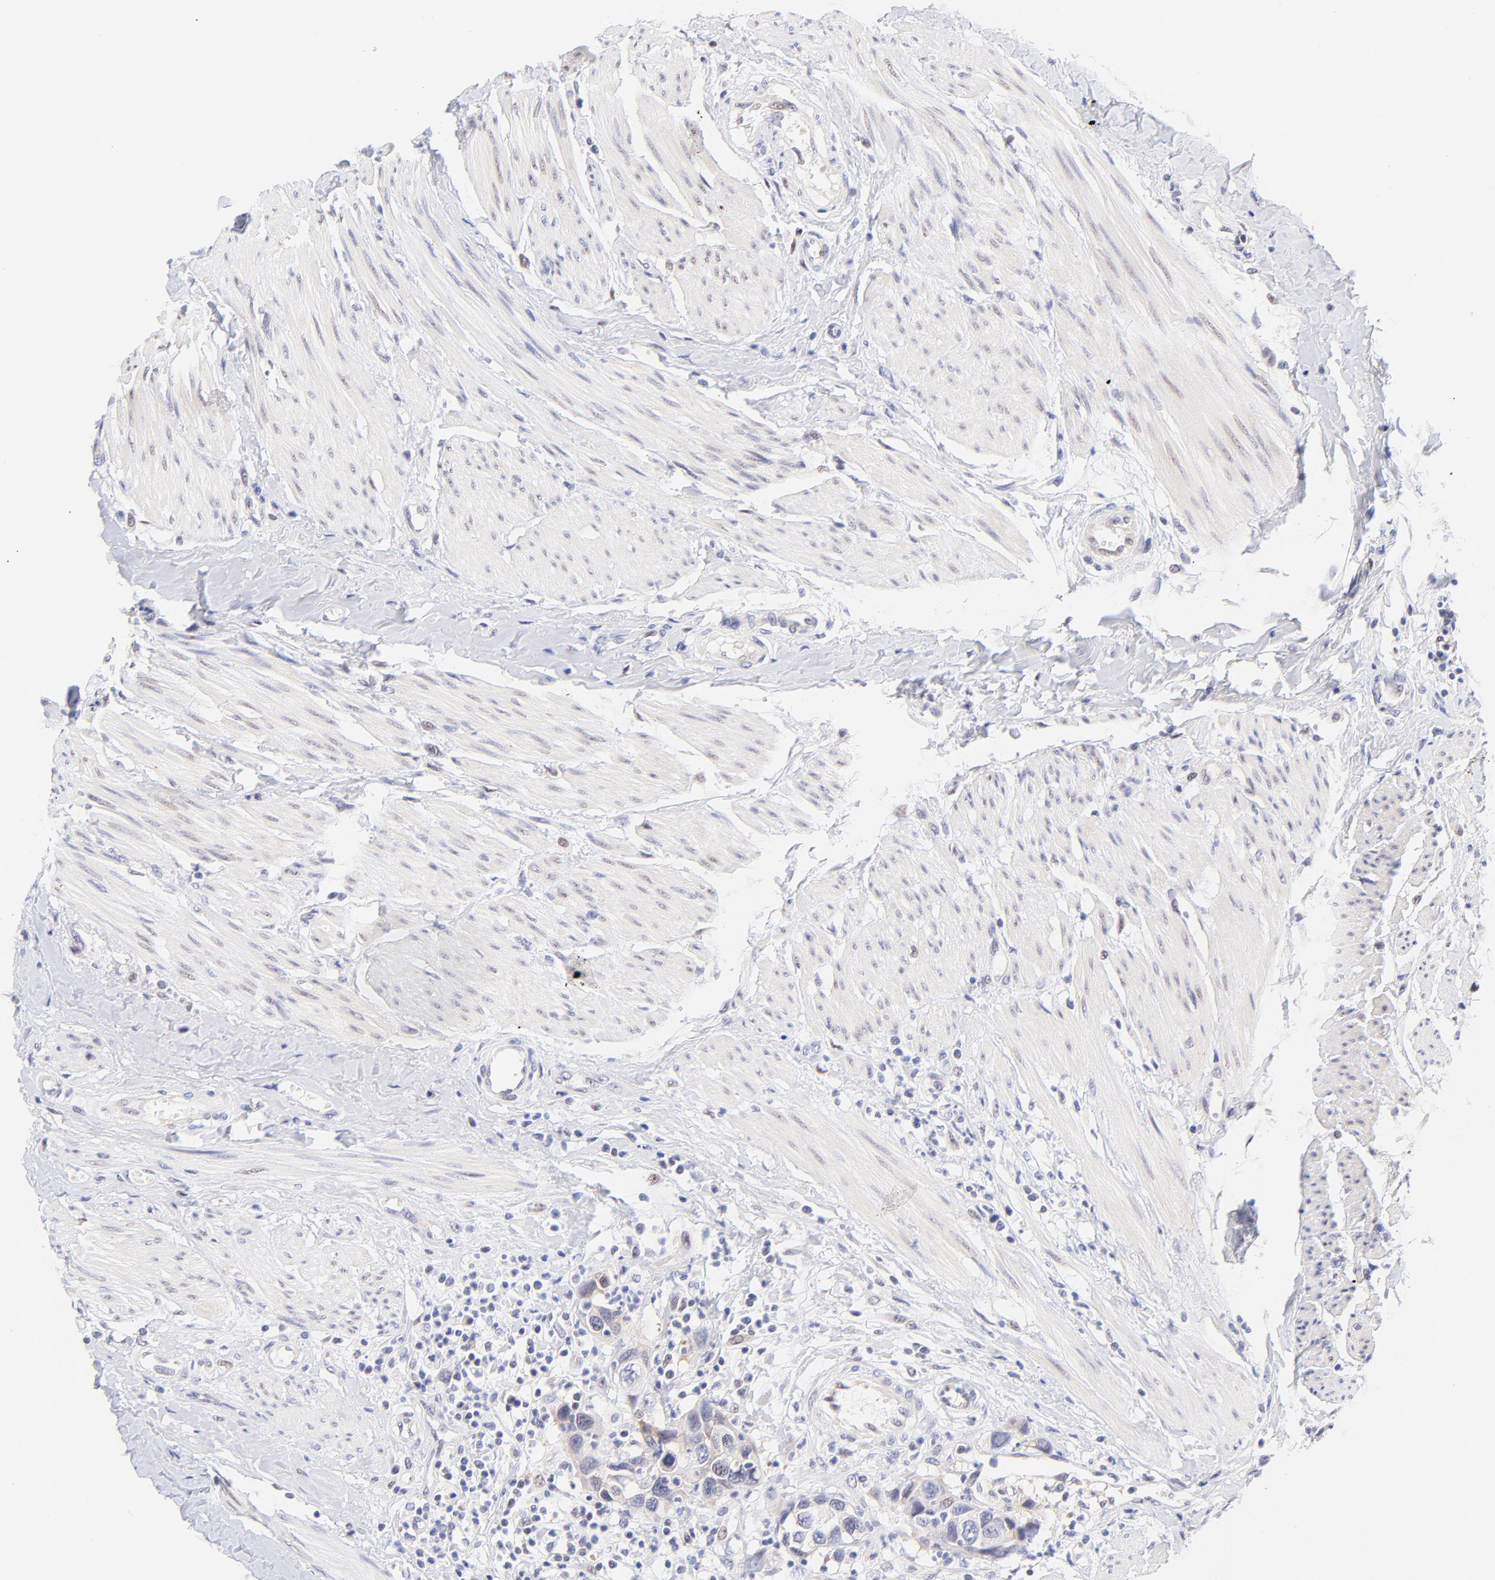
{"staining": {"intensity": "negative", "quantity": "none", "location": "none"}, "tissue": "urothelial cancer", "cell_type": "Tumor cells", "image_type": "cancer", "snomed": [{"axis": "morphology", "description": "Urothelial carcinoma, High grade"}, {"axis": "topography", "description": "Urinary bladder"}], "caption": "Immunohistochemistry (IHC) micrograph of neoplastic tissue: urothelial carcinoma (high-grade) stained with DAB demonstrates no significant protein staining in tumor cells.", "gene": "PBDC1", "patient": {"sex": "male", "age": 66}}